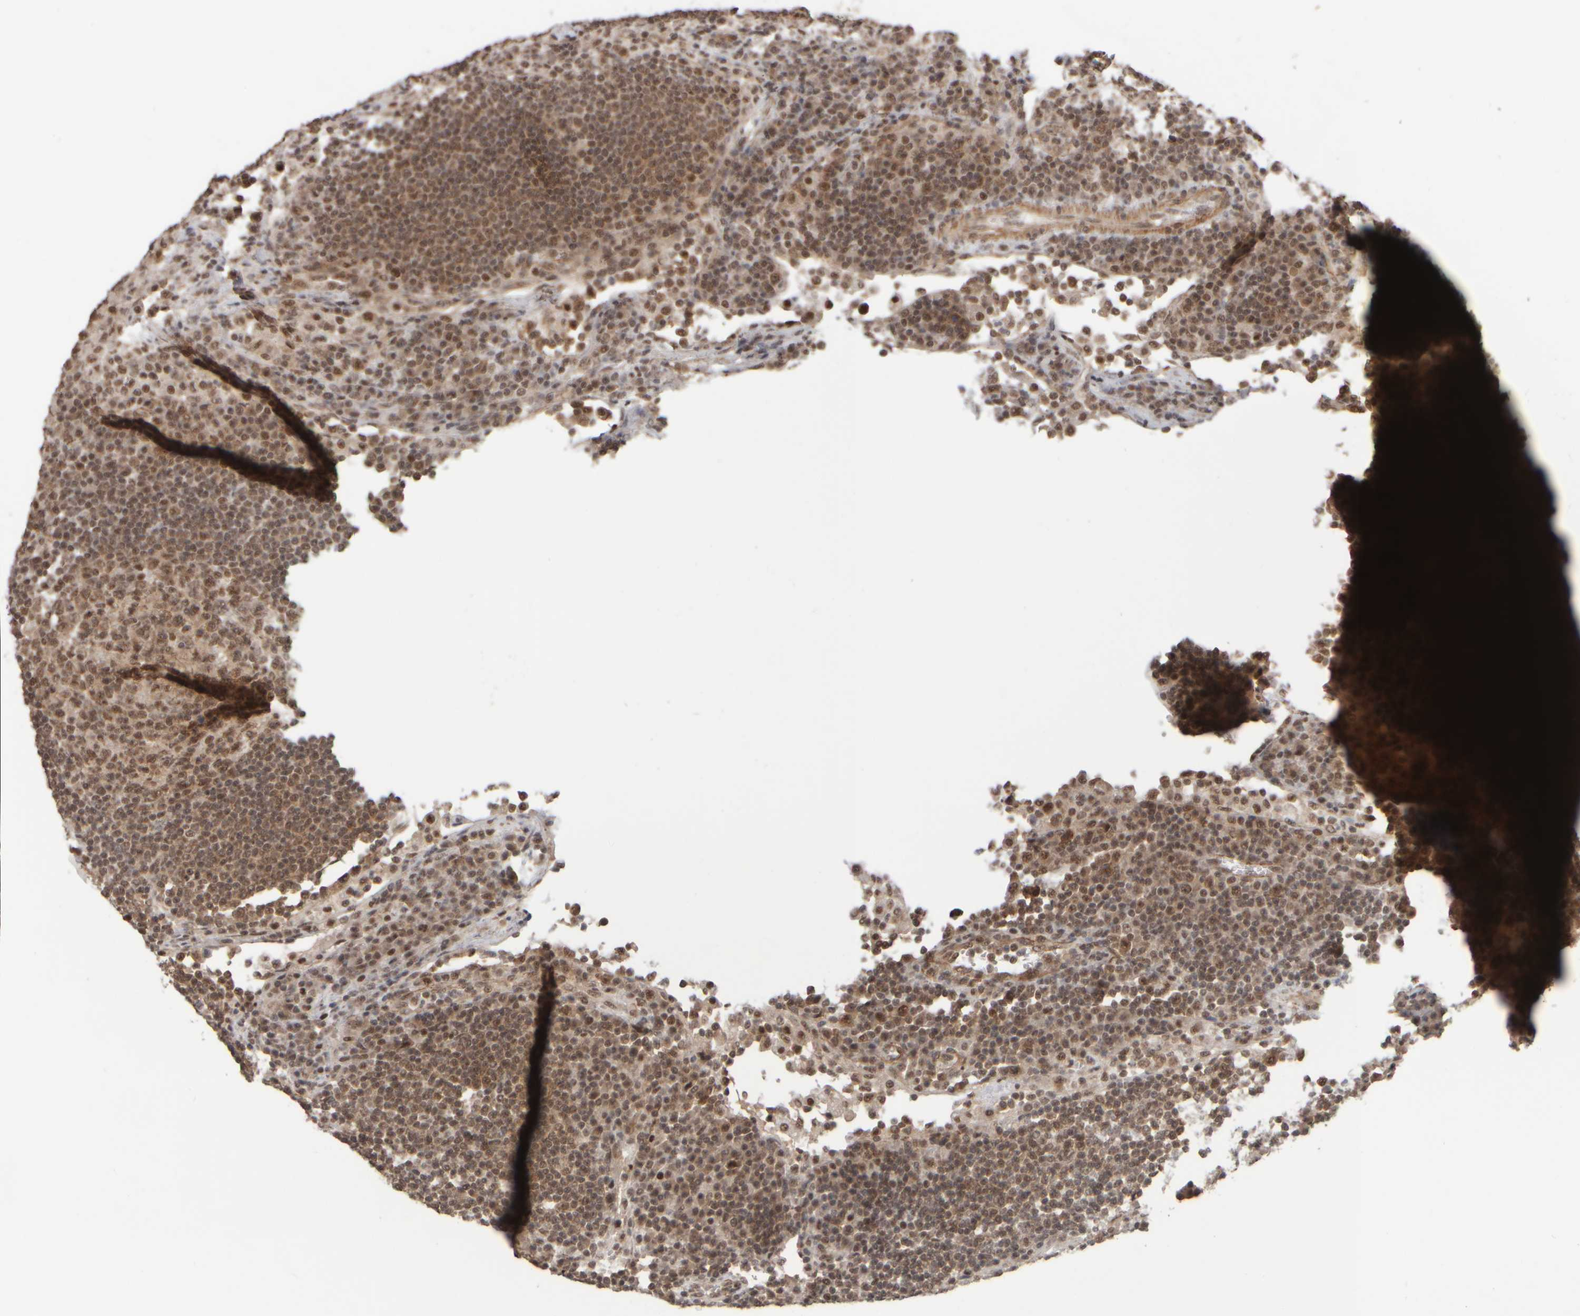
{"staining": {"intensity": "moderate", "quantity": ">75%", "location": "cytoplasmic/membranous,nuclear"}, "tissue": "lymph node", "cell_type": "Germinal center cells", "image_type": "normal", "snomed": [{"axis": "morphology", "description": "Normal tissue, NOS"}, {"axis": "topography", "description": "Lymph node"}], "caption": "DAB immunohistochemical staining of unremarkable lymph node reveals moderate cytoplasmic/membranous,nuclear protein staining in about >75% of germinal center cells. (Brightfield microscopy of DAB IHC at high magnification).", "gene": "SYNRG", "patient": {"sex": "female", "age": 53}}